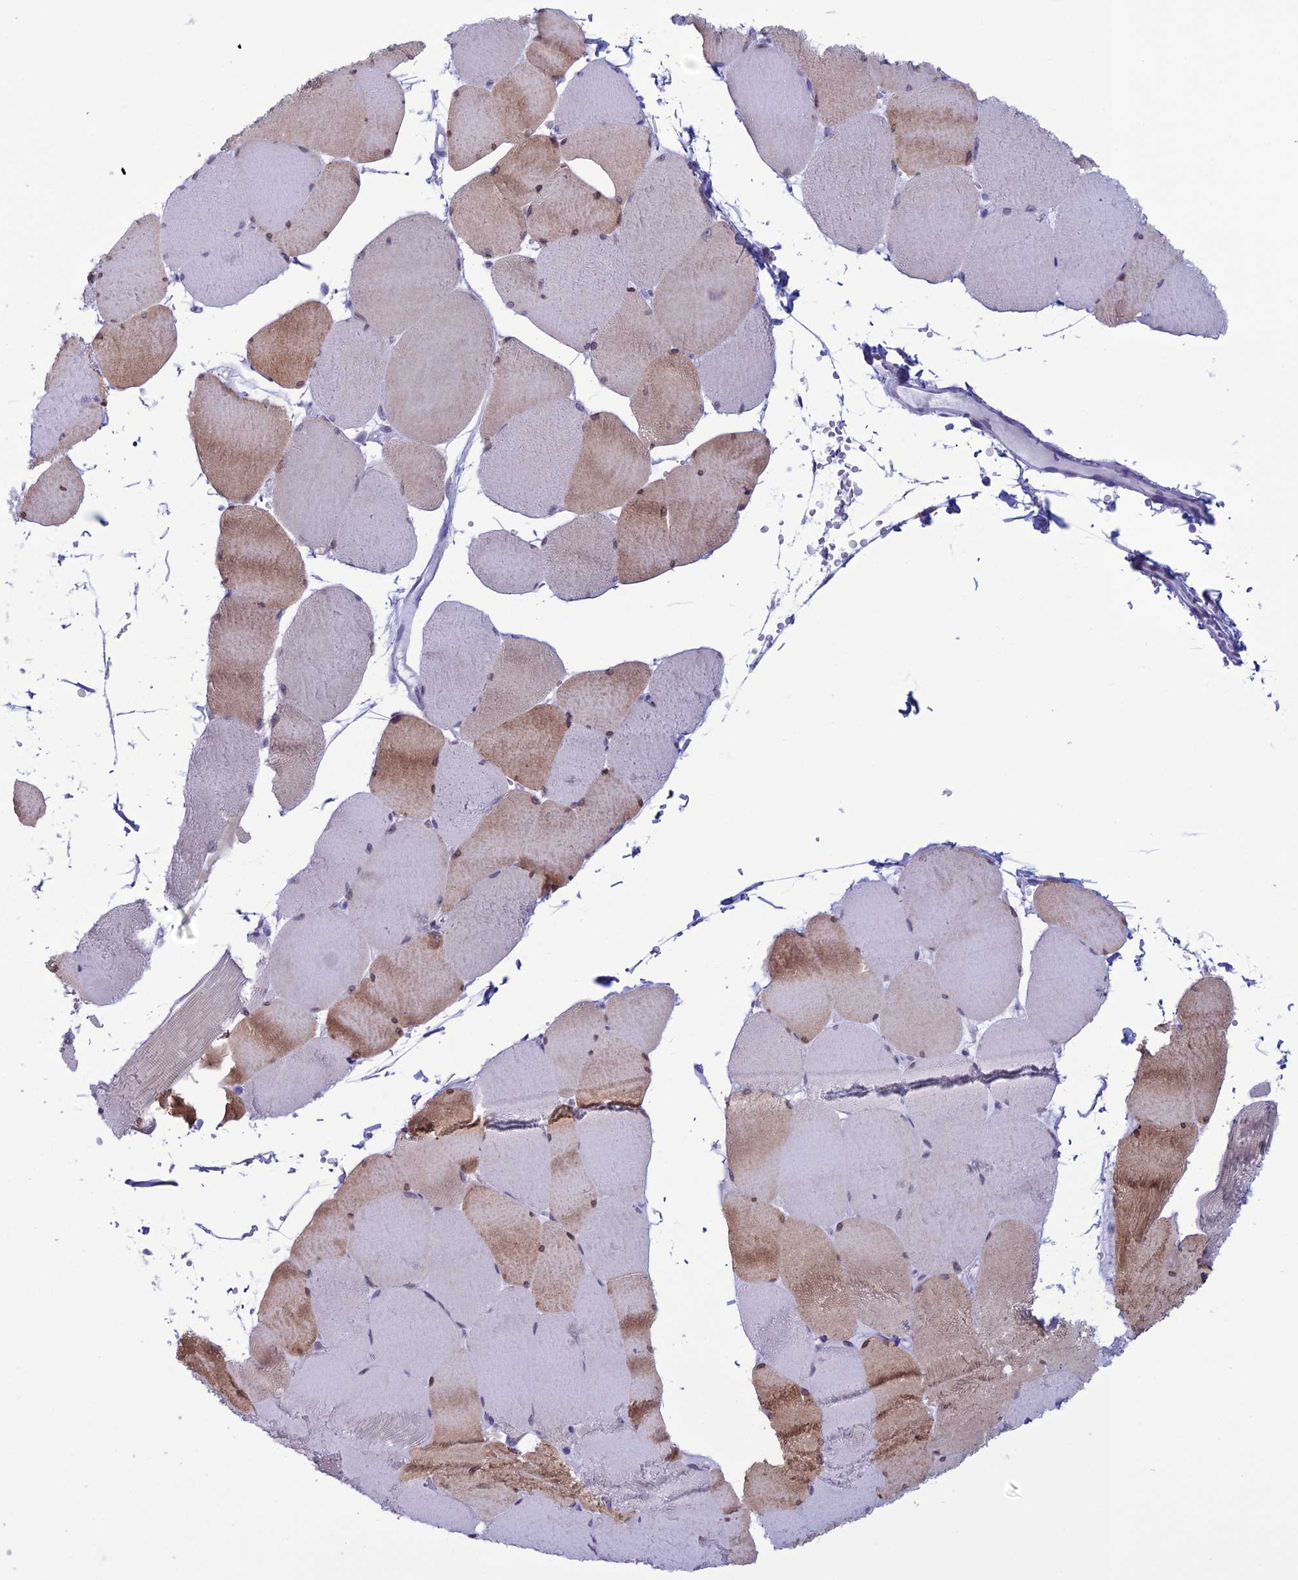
{"staining": {"intensity": "moderate", "quantity": "<25%", "location": "cytoplasmic/membranous"}, "tissue": "skeletal muscle", "cell_type": "Myocytes", "image_type": "normal", "snomed": [{"axis": "morphology", "description": "Normal tissue, NOS"}, {"axis": "topography", "description": "Skeletal muscle"}, {"axis": "topography", "description": "Head-Neck"}], "caption": "Brown immunohistochemical staining in normal human skeletal muscle reveals moderate cytoplasmic/membranous staining in about <25% of myocytes. The staining is performed using DAB brown chromogen to label protein expression. The nuclei are counter-stained blue using hematoxylin.", "gene": "CFAP210", "patient": {"sex": "male", "age": 66}}